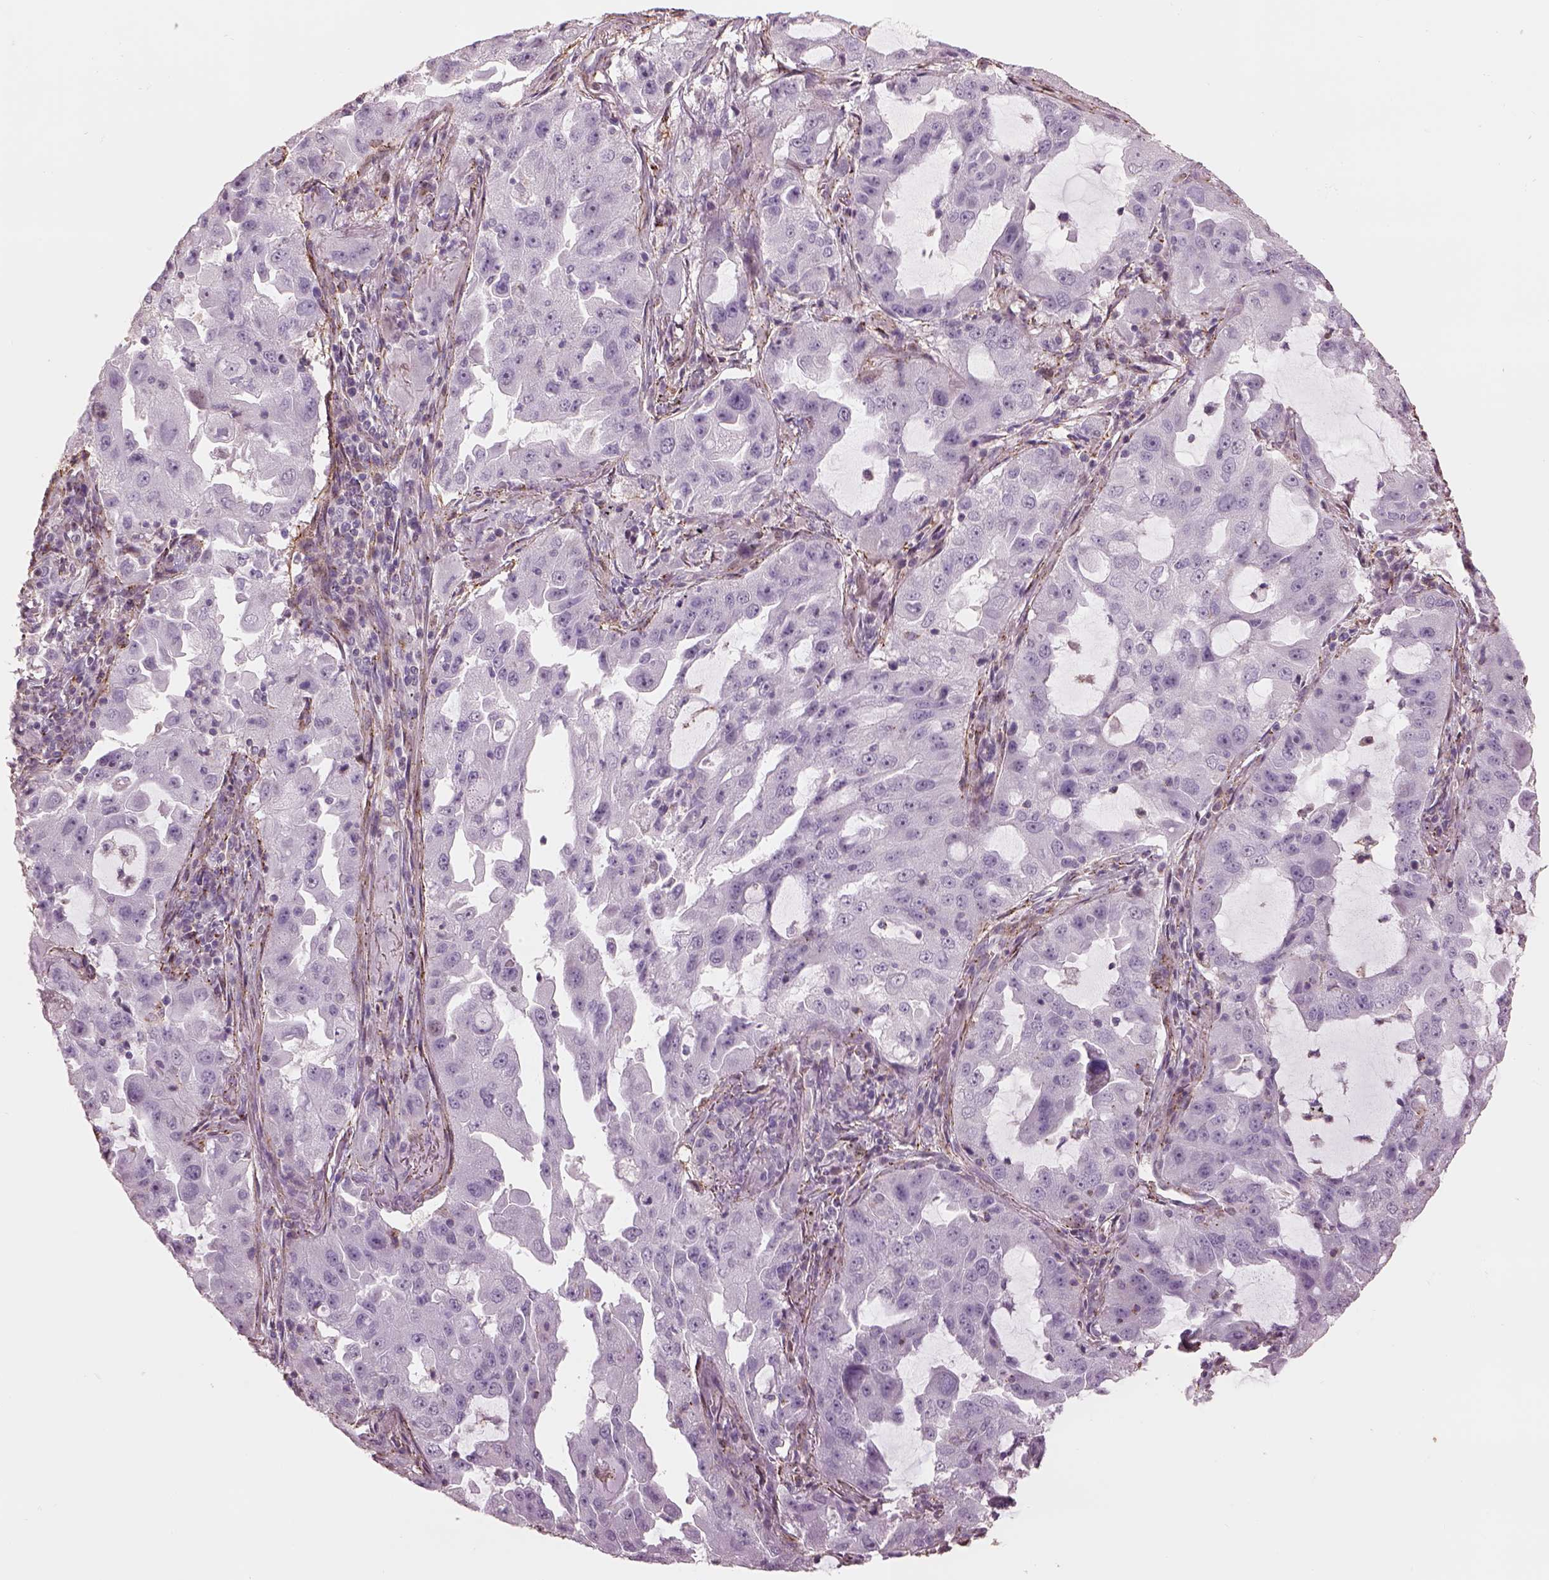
{"staining": {"intensity": "negative", "quantity": "none", "location": "none"}, "tissue": "lung cancer", "cell_type": "Tumor cells", "image_type": "cancer", "snomed": [{"axis": "morphology", "description": "Adenocarcinoma, NOS"}, {"axis": "topography", "description": "Lung"}], "caption": "Immunohistochemistry (IHC) histopathology image of neoplastic tissue: human lung adenocarcinoma stained with DAB reveals no significant protein staining in tumor cells.", "gene": "LIN7A", "patient": {"sex": "female", "age": 61}}